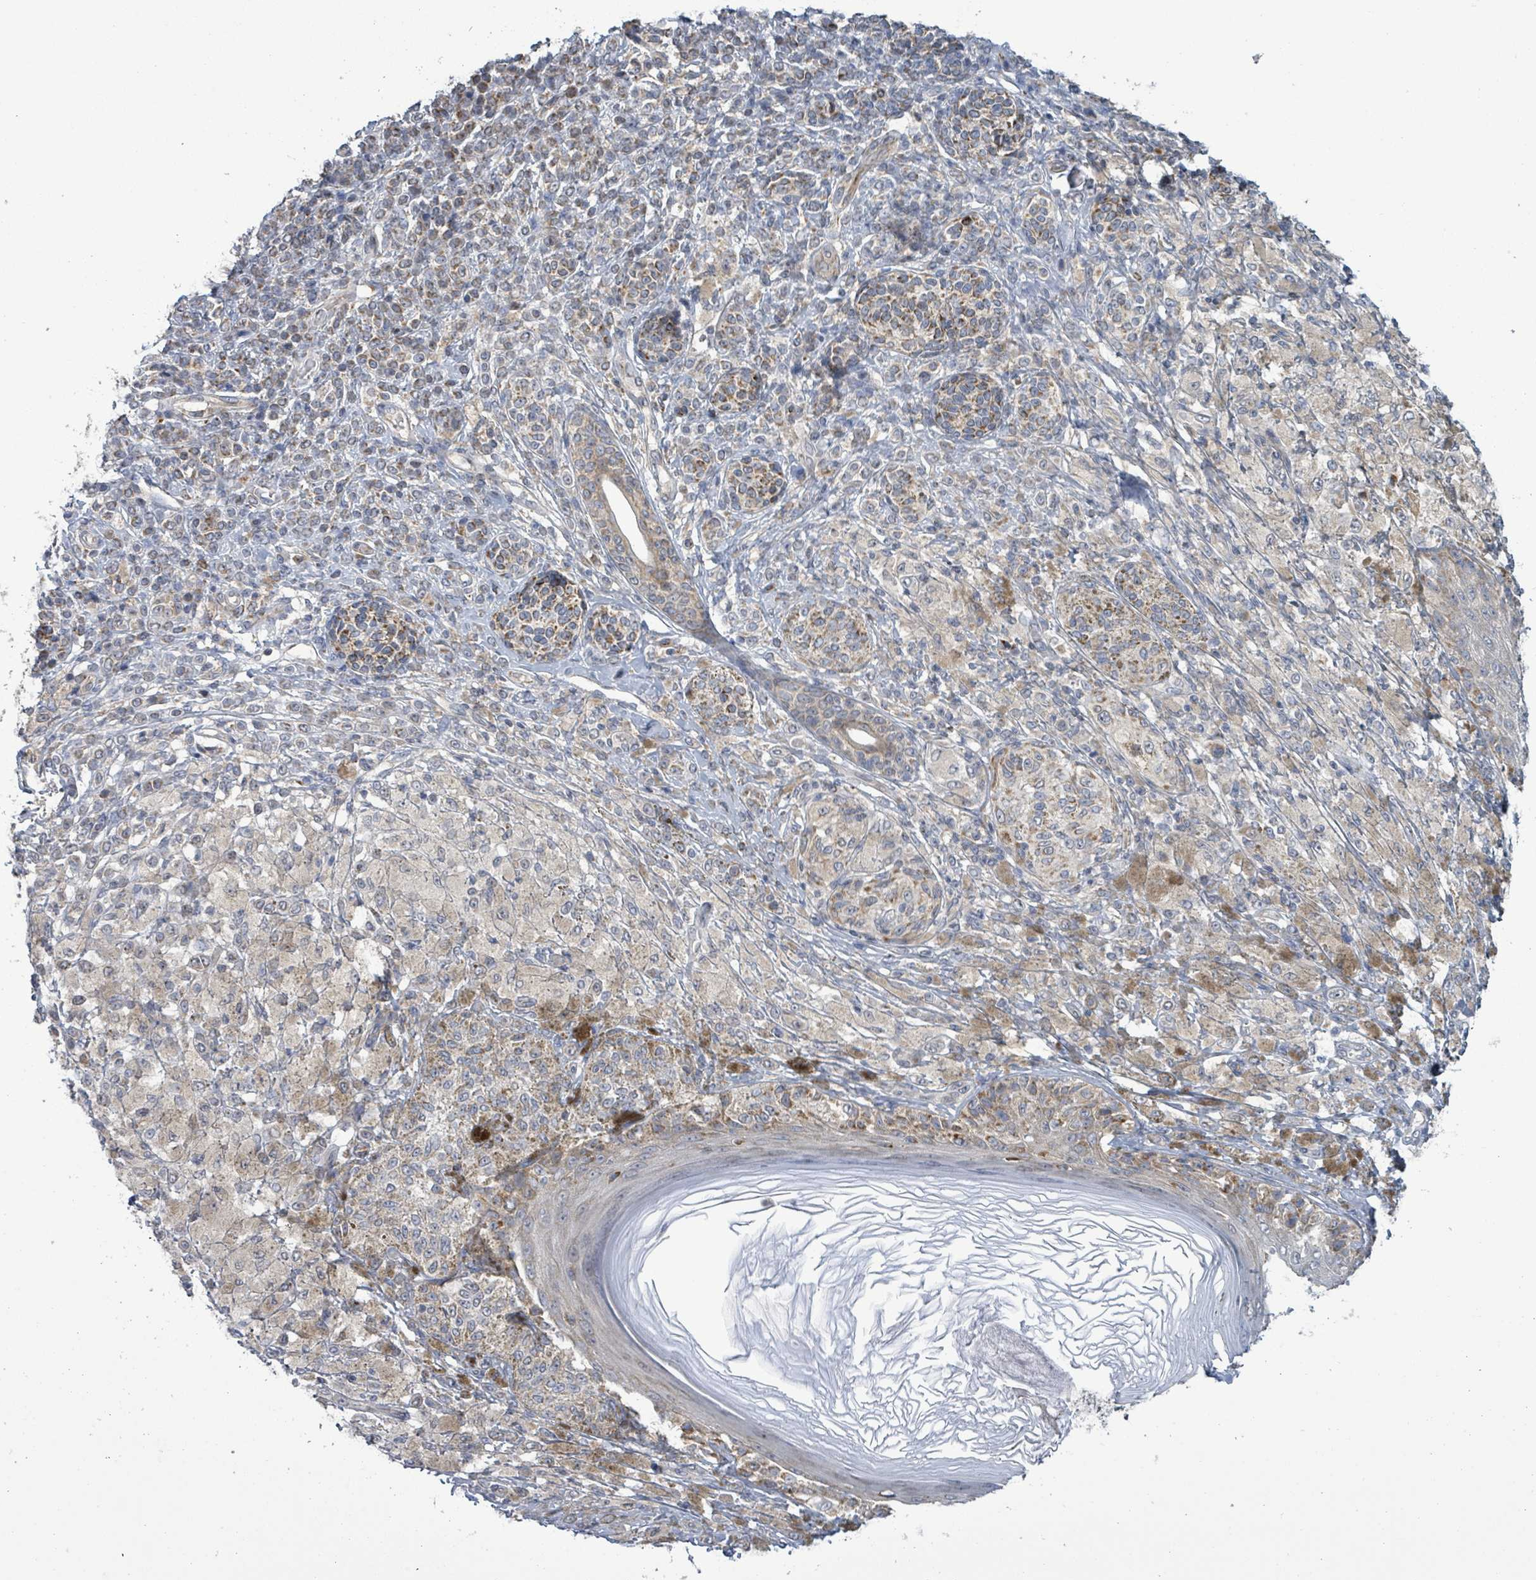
{"staining": {"intensity": "moderate", "quantity": "25%-75%", "location": "cytoplasmic/membranous"}, "tissue": "melanoma", "cell_type": "Tumor cells", "image_type": "cancer", "snomed": [{"axis": "morphology", "description": "Malignant melanoma, NOS"}, {"axis": "topography", "description": "Skin"}], "caption": "The immunohistochemical stain highlights moderate cytoplasmic/membranous staining in tumor cells of melanoma tissue. The staining was performed using DAB (3,3'-diaminobenzidine), with brown indicating positive protein expression. Nuclei are stained blue with hematoxylin.", "gene": "COQ10B", "patient": {"sex": "male", "age": 42}}